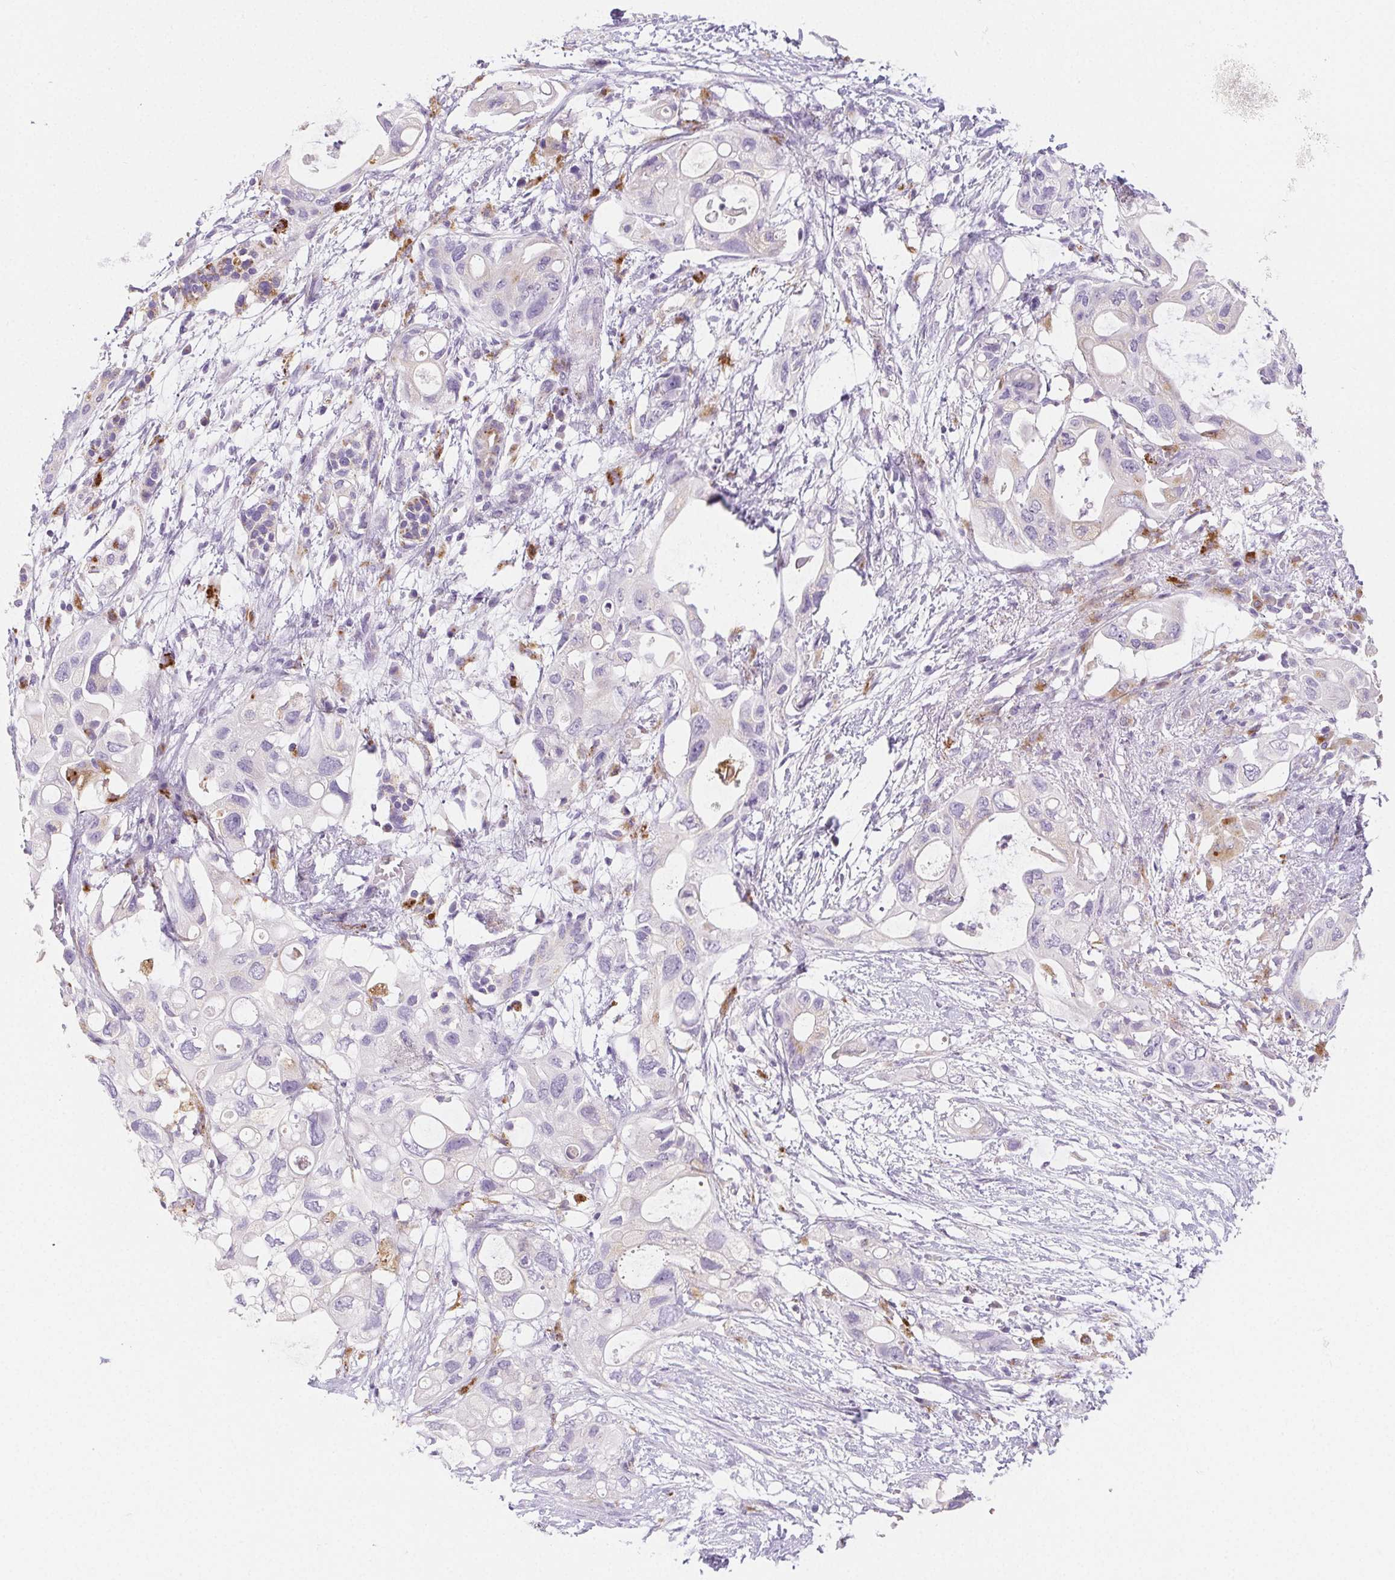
{"staining": {"intensity": "negative", "quantity": "none", "location": "none"}, "tissue": "pancreatic cancer", "cell_type": "Tumor cells", "image_type": "cancer", "snomed": [{"axis": "morphology", "description": "Adenocarcinoma, NOS"}, {"axis": "topography", "description": "Pancreas"}], "caption": "Tumor cells show no significant protein staining in pancreatic cancer (adenocarcinoma). (DAB immunohistochemistry with hematoxylin counter stain).", "gene": "LIPA", "patient": {"sex": "female", "age": 72}}